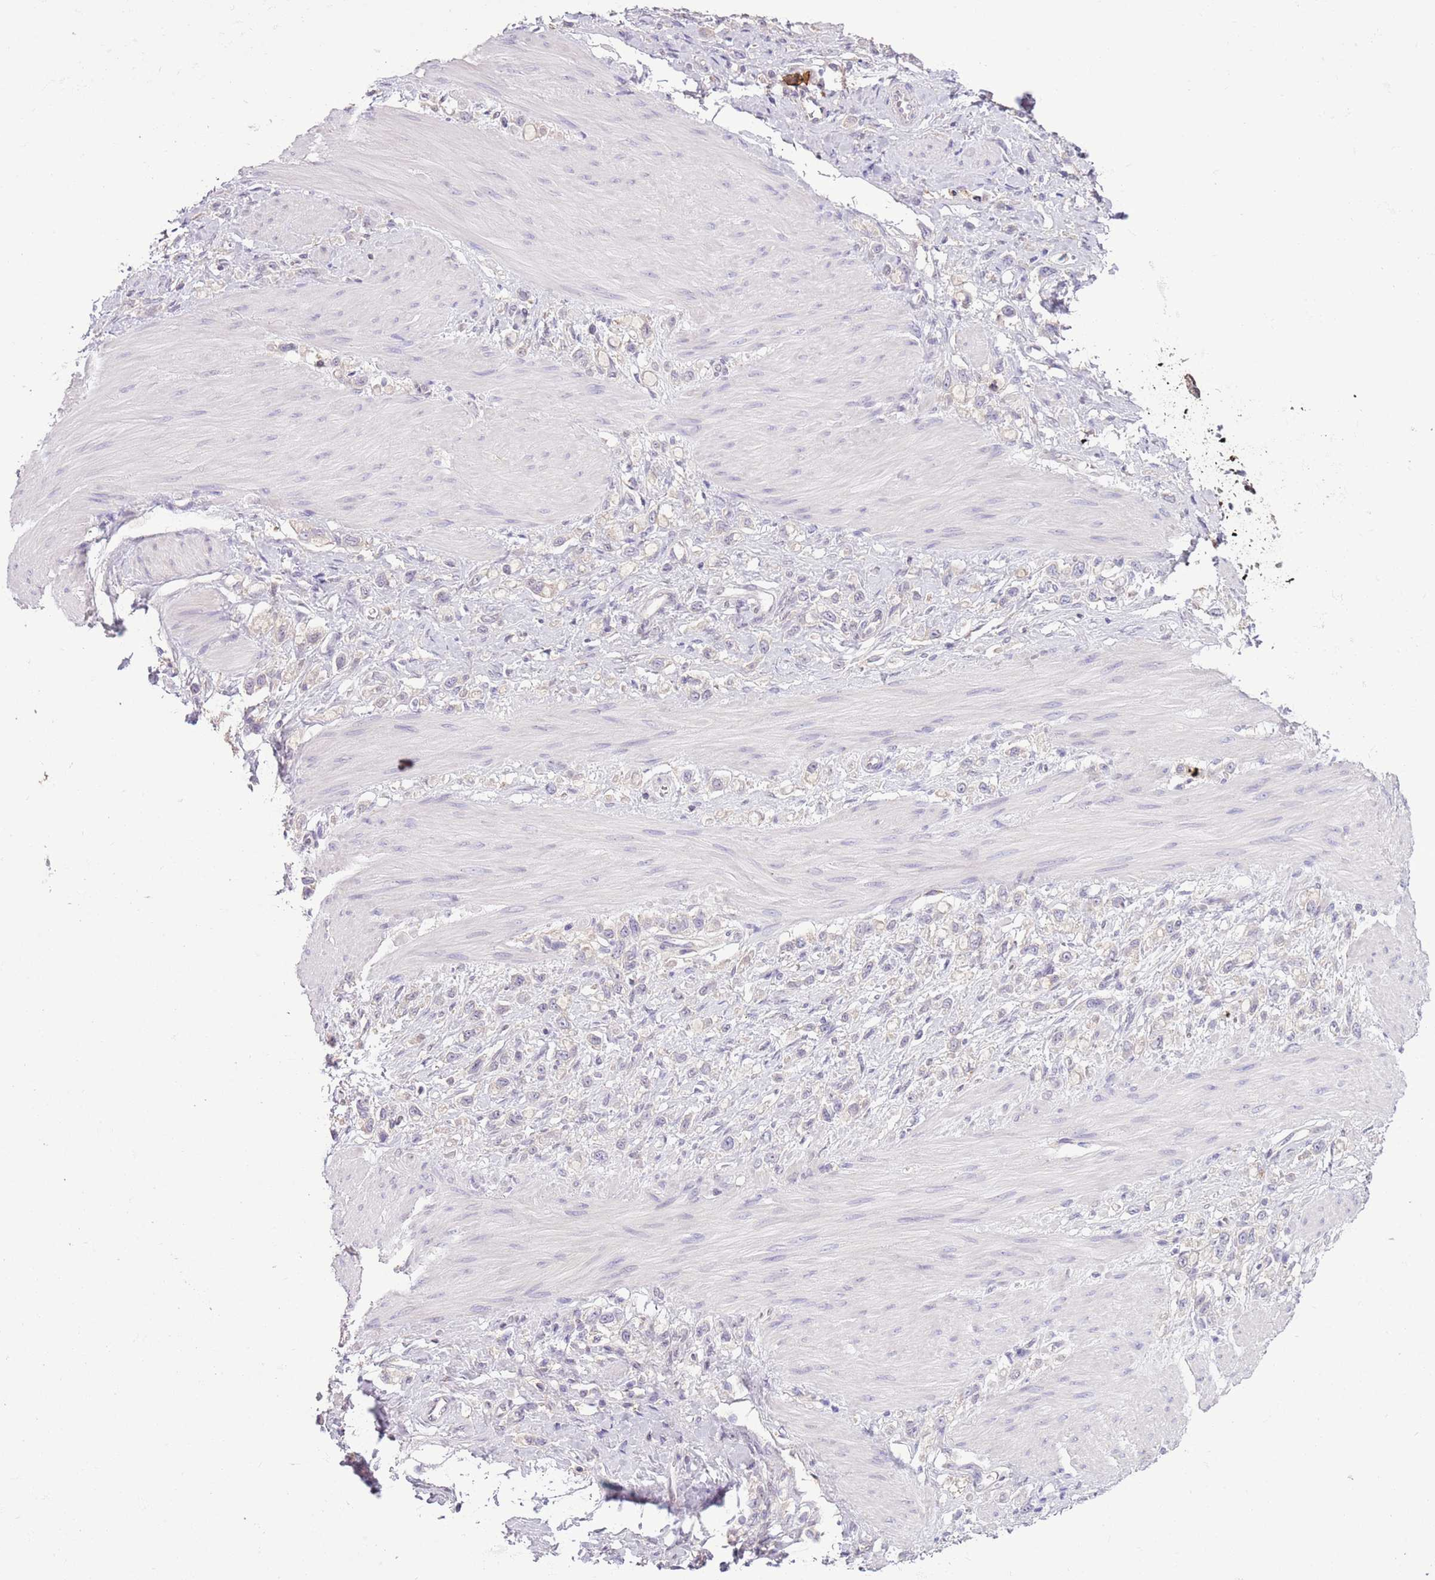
{"staining": {"intensity": "negative", "quantity": "none", "location": "none"}, "tissue": "stomach cancer", "cell_type": "Tumor cells", "image_type": "cancer", "snomed": [{"axis": "morphology", "description": "Adenocarcinoma, NOS"}, {"axis": "topography", "description": "Stomach"}], "caption": "Immunohistochemistry image of stomach adenocarcinoma stained for a protein (brown), which shows no staining in tumor cells. (Brightfield microscopy of DAB (3,3'-diaminobenzidine) immunohistochemistry at high magnification).", "gene": "CAPN9", "patient": {"sex": "female", "age": 65}}